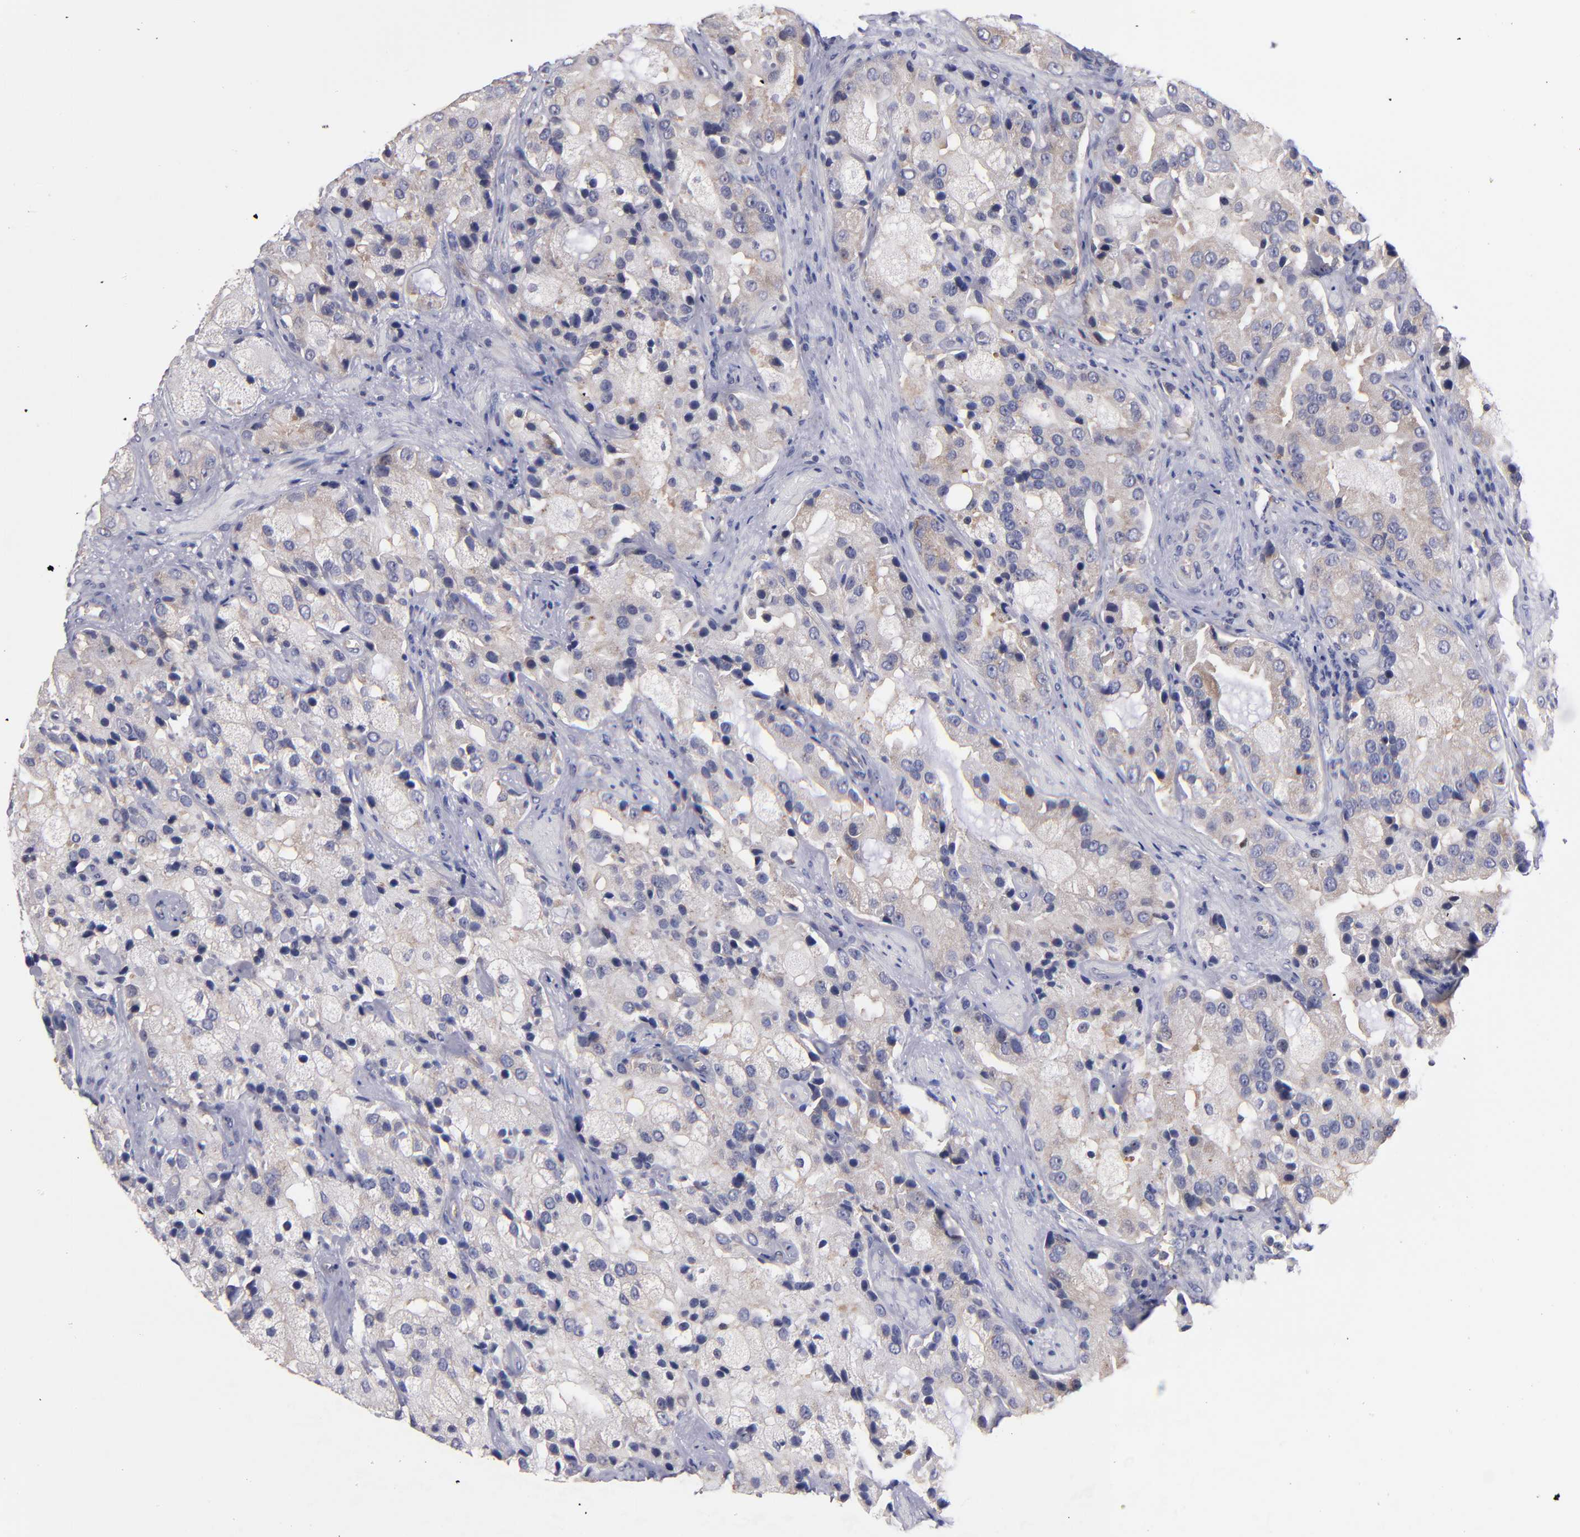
{"staining": {"intensity": "weak", "quantity": ">75%", "location": "cytoplasmic/membranous"}, "tissue": "prostate cancer", "cell_type": "Tumor cells", "image_type": "cancer", "snomed": [{"axis": "morphology", "description": "Adenocarcinoma, High grade"}, {"axis": "topography", "description": "Prostate"}], "caption": "Tumor cells show low levels of weak cytoplasmic/membranous positivity in approximately >75% of cells in human prostate cancer.", "gene": "EIF3L", "patient": {"sex": "male", "age": 70}}